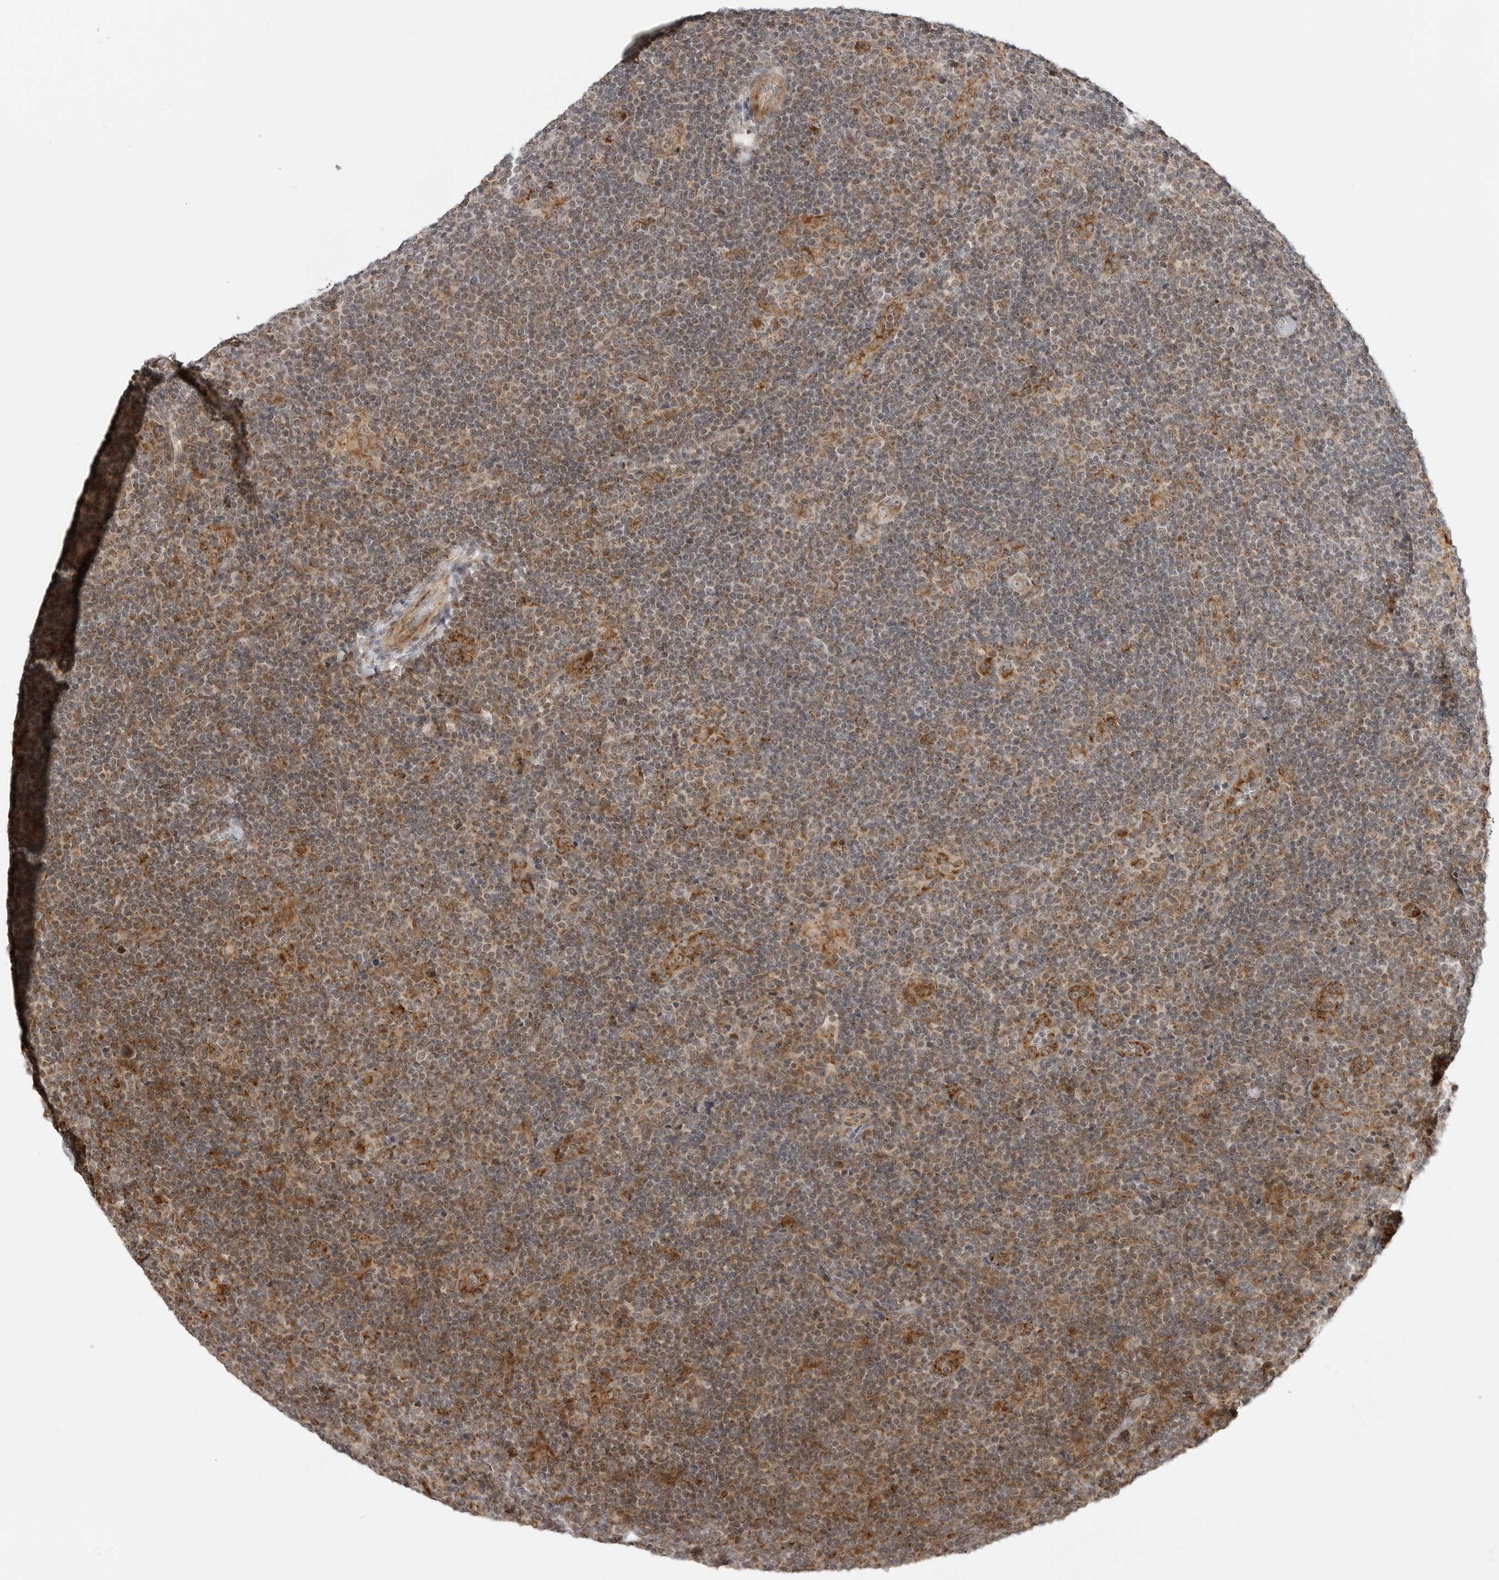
{"staining": {"intensity": "moderate", "quantity": "25%-75%", "location": "cytoplasmic/membranous"}, "tissue": "lymphoma", "cell_type": "Tumor cells", "image_type": "cancer", "snomed": [{"axis": "morphology", "description": "Hodgkin's disease, NOS"}, {"axis": "topography", "description": "Lymph node"}], "caption": "This photomicrograph demonstrates Hodgkin's disease stained with IHC to label a protein in brown. The cytoplasmic/membranous of tumor cells show moderate positivity for the protein. Nuclei are counter-stained blue.", "gene": "PEX2", "patient": {"sex": "female", "age": 57}}